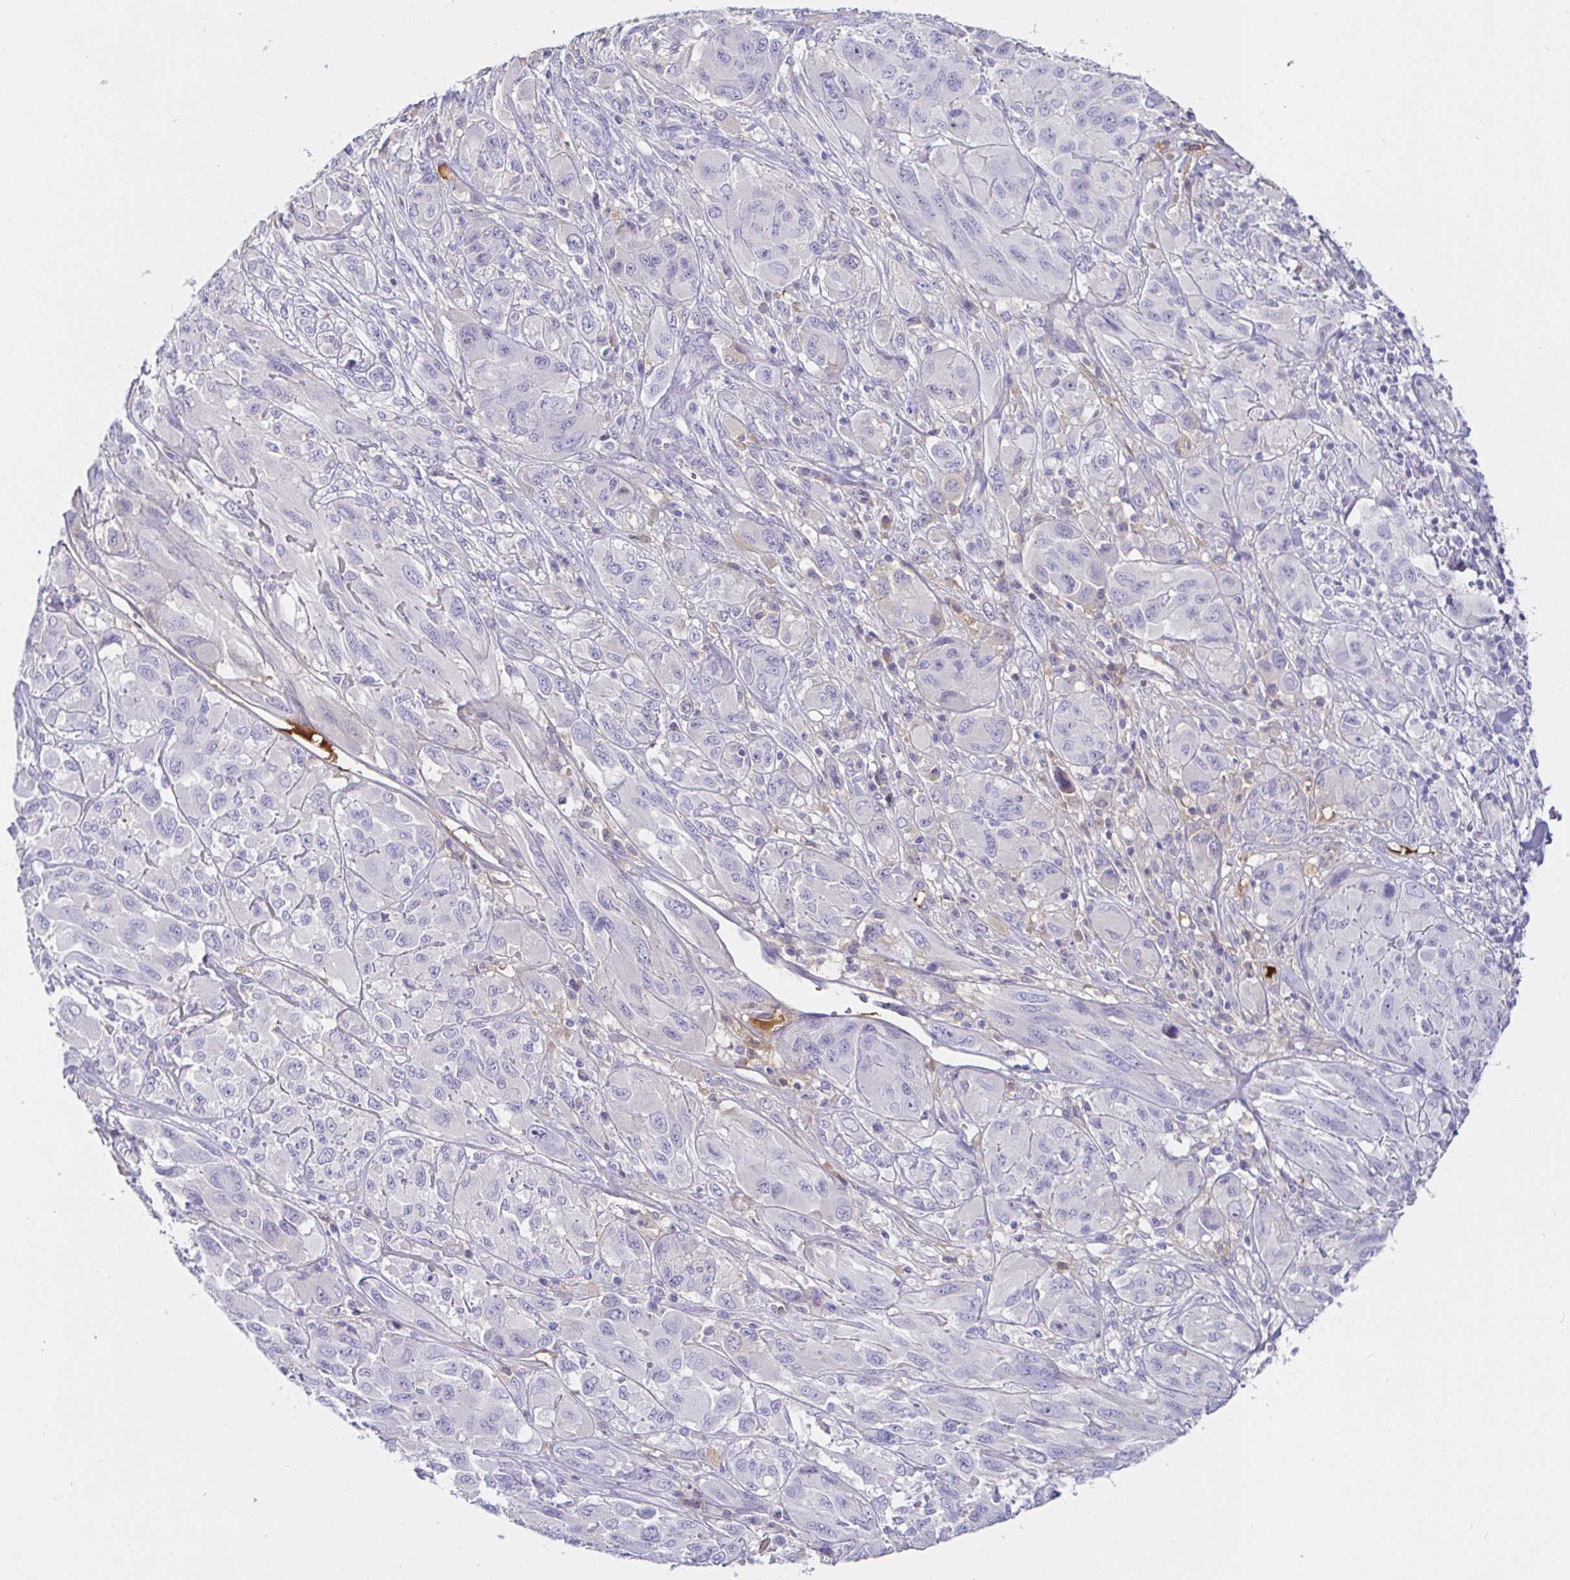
{"staining": {"intensity": "negative", "quantity": "none", "location": "none"}, "tissue": "melanoma", "cell_type": "Tumor cells", "image_type": "cancer", "snomed": [{"axis": "morphology", "description": "Malignant melanoma, NOS"}, {"axis": "topography", "description": "Skin"}], "caption": "Malignant melanoma was stained to show a protein in brown. There is no significant expression in tumor cells. (Stains: DAB immunohistochemistry with hematoxylin counter stain, Microscopy: brightfield microscopy at high magnification).", "gene": "SAA4", "patient": {"sex": "female", "age": 91}}